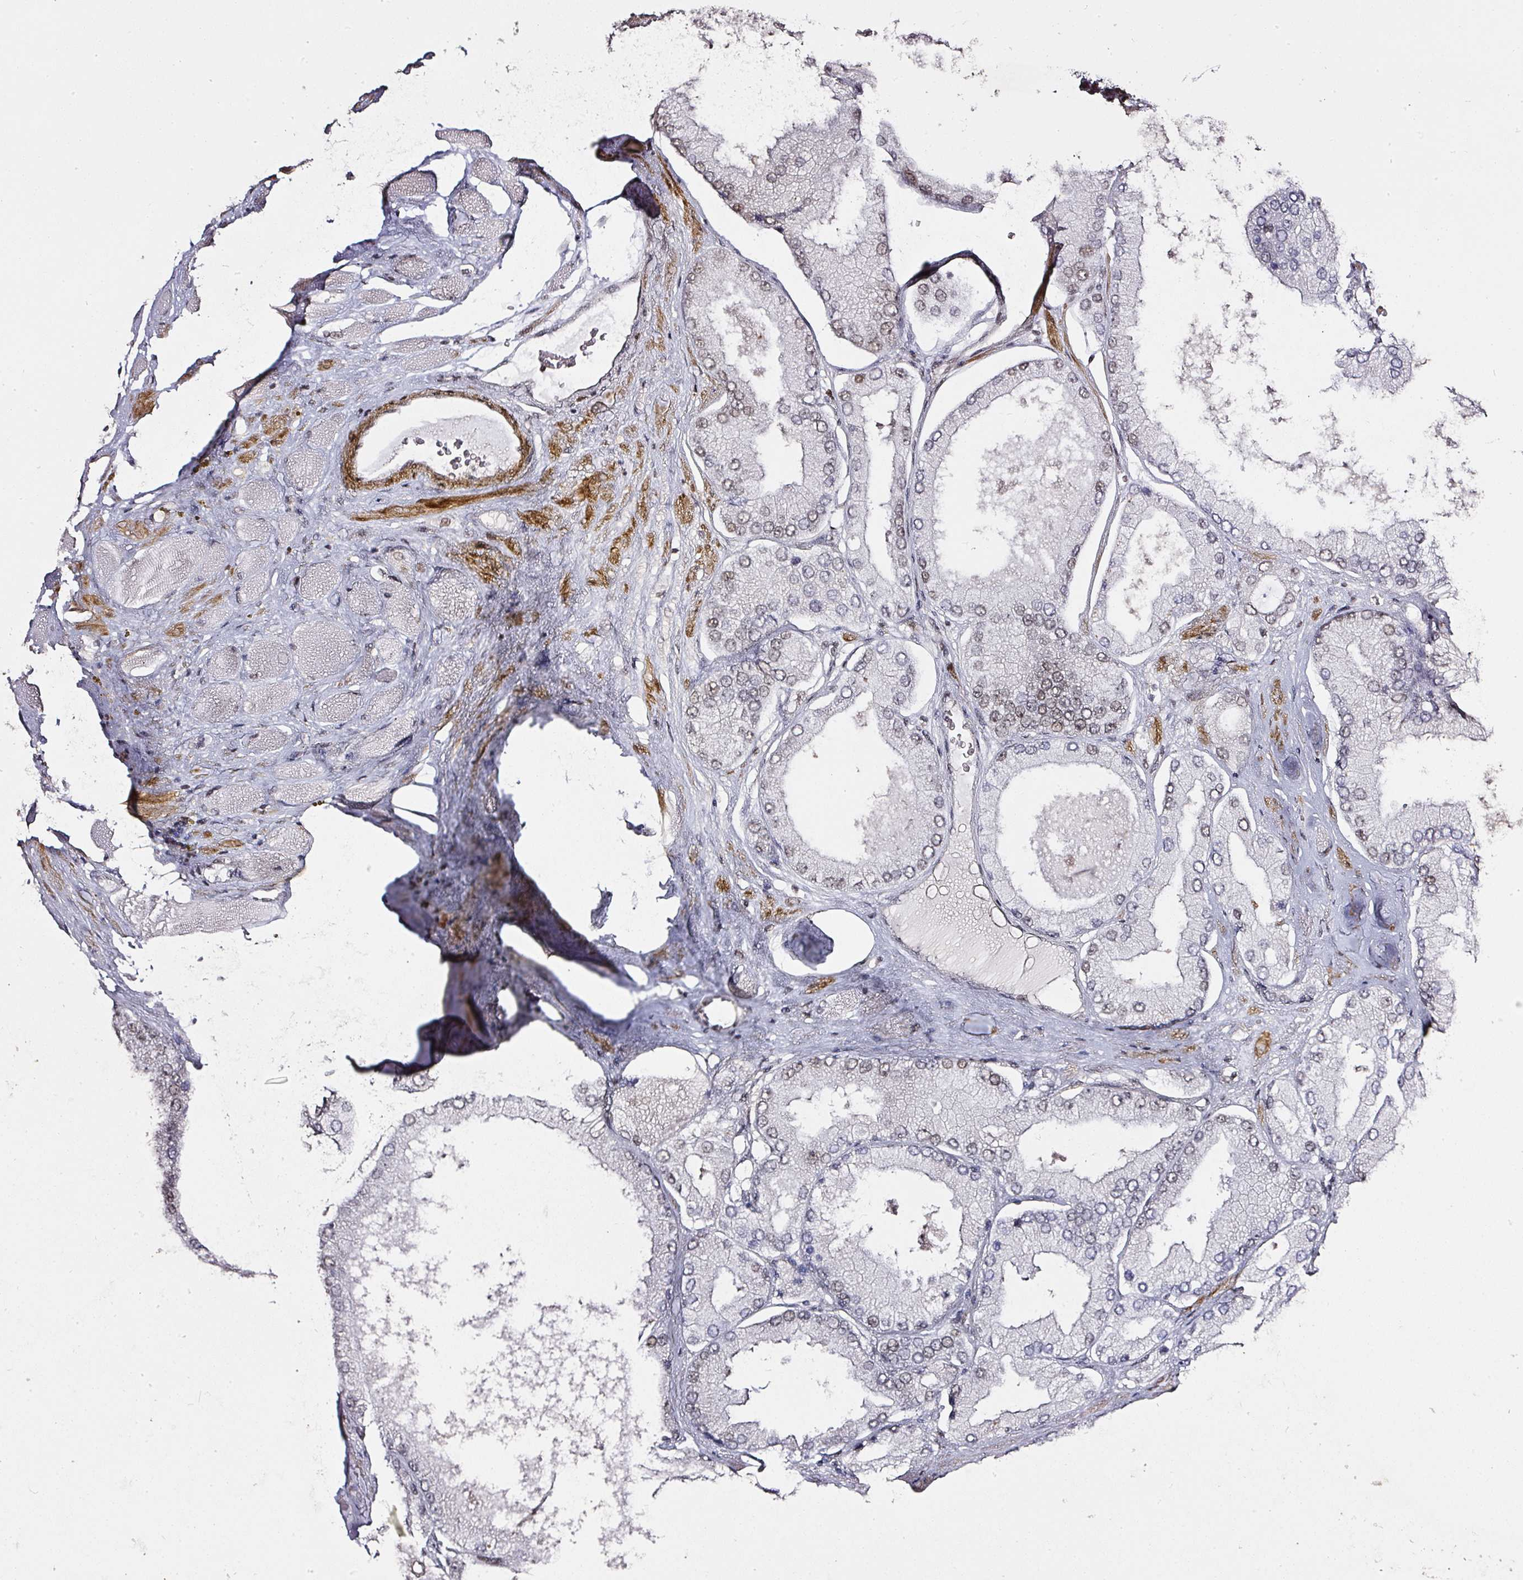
{"staining": {"intensity": "weak", "quantity": "25%-75%", "location": "nuclear"}, "tissue": "prostate cancer", "cell_type": "Tumor cells", "image_type": "cancer", "snomed": [{"axis": "morphology", "description": "Adenocarcinoma, Low grade"}, {"axis": "topography", "description": "Prostate"}], "caption": "Immunohistochemical staining of prostate low-grade adenocarcinoma shows low levels of weak nuclear expression in about 25%-75% of tumor cells. Ihc stains the protein in brown and the nuclei are stained blue.", "gene": "GPRIN2", "patient": {"sex": "male", "age": 42}}